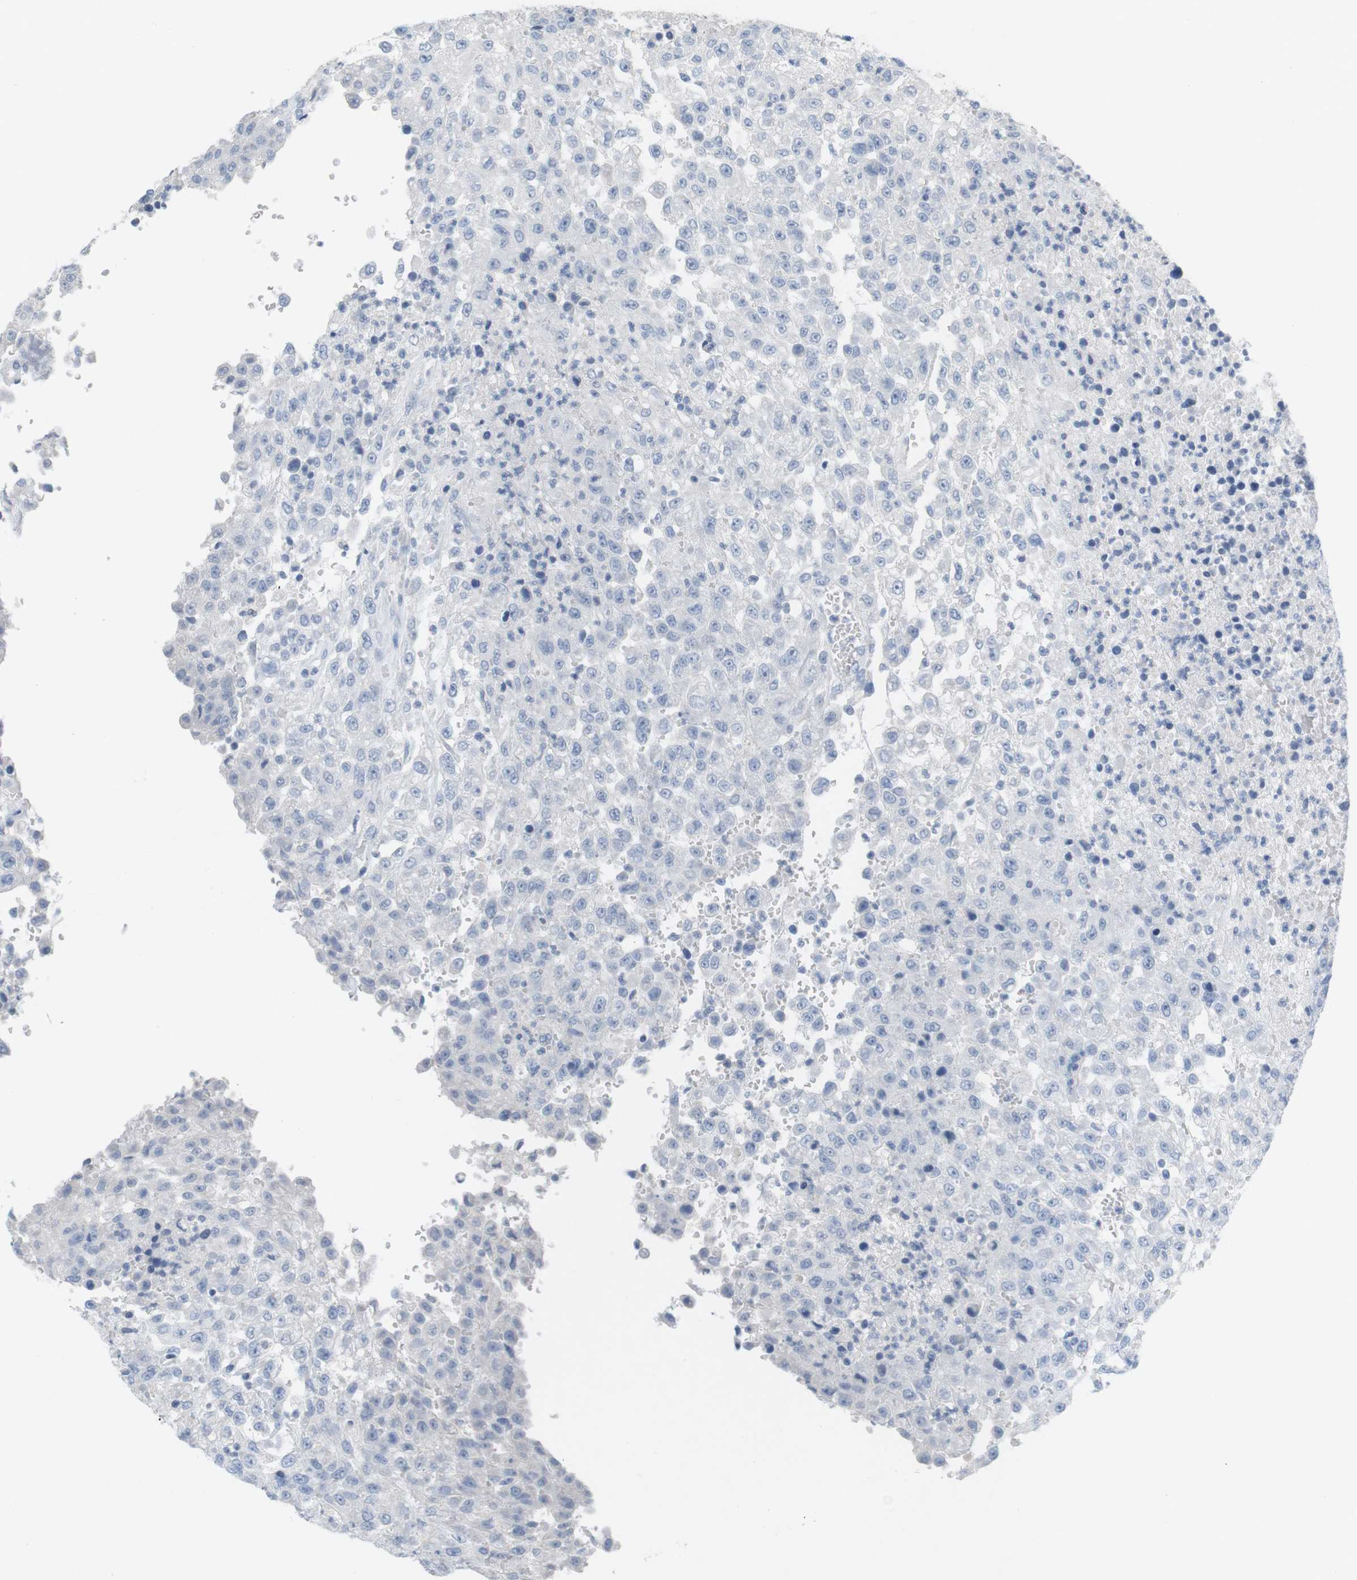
{"staining": {"intensity": "negative", "quantity": "none", "location": "none"}, "tissue": "urothelial cancer", "cell_type": "Tumor cells", "image_type": "cancer", "snomed": [{"axis": "morphology", "description": "Urothelial carcinoma, High grade"}, {"axis": "topography", "description": "Urinary bladder"}], "caption": "Immunohistochemistry histopathology image of neoplastic tissue: human high-grade urothelial carcinoma stained with DAB demonstrates no significant protein staining in tumor cells.", "gene": "HBG2", "patient": {"sex": "male", "age": 46}}